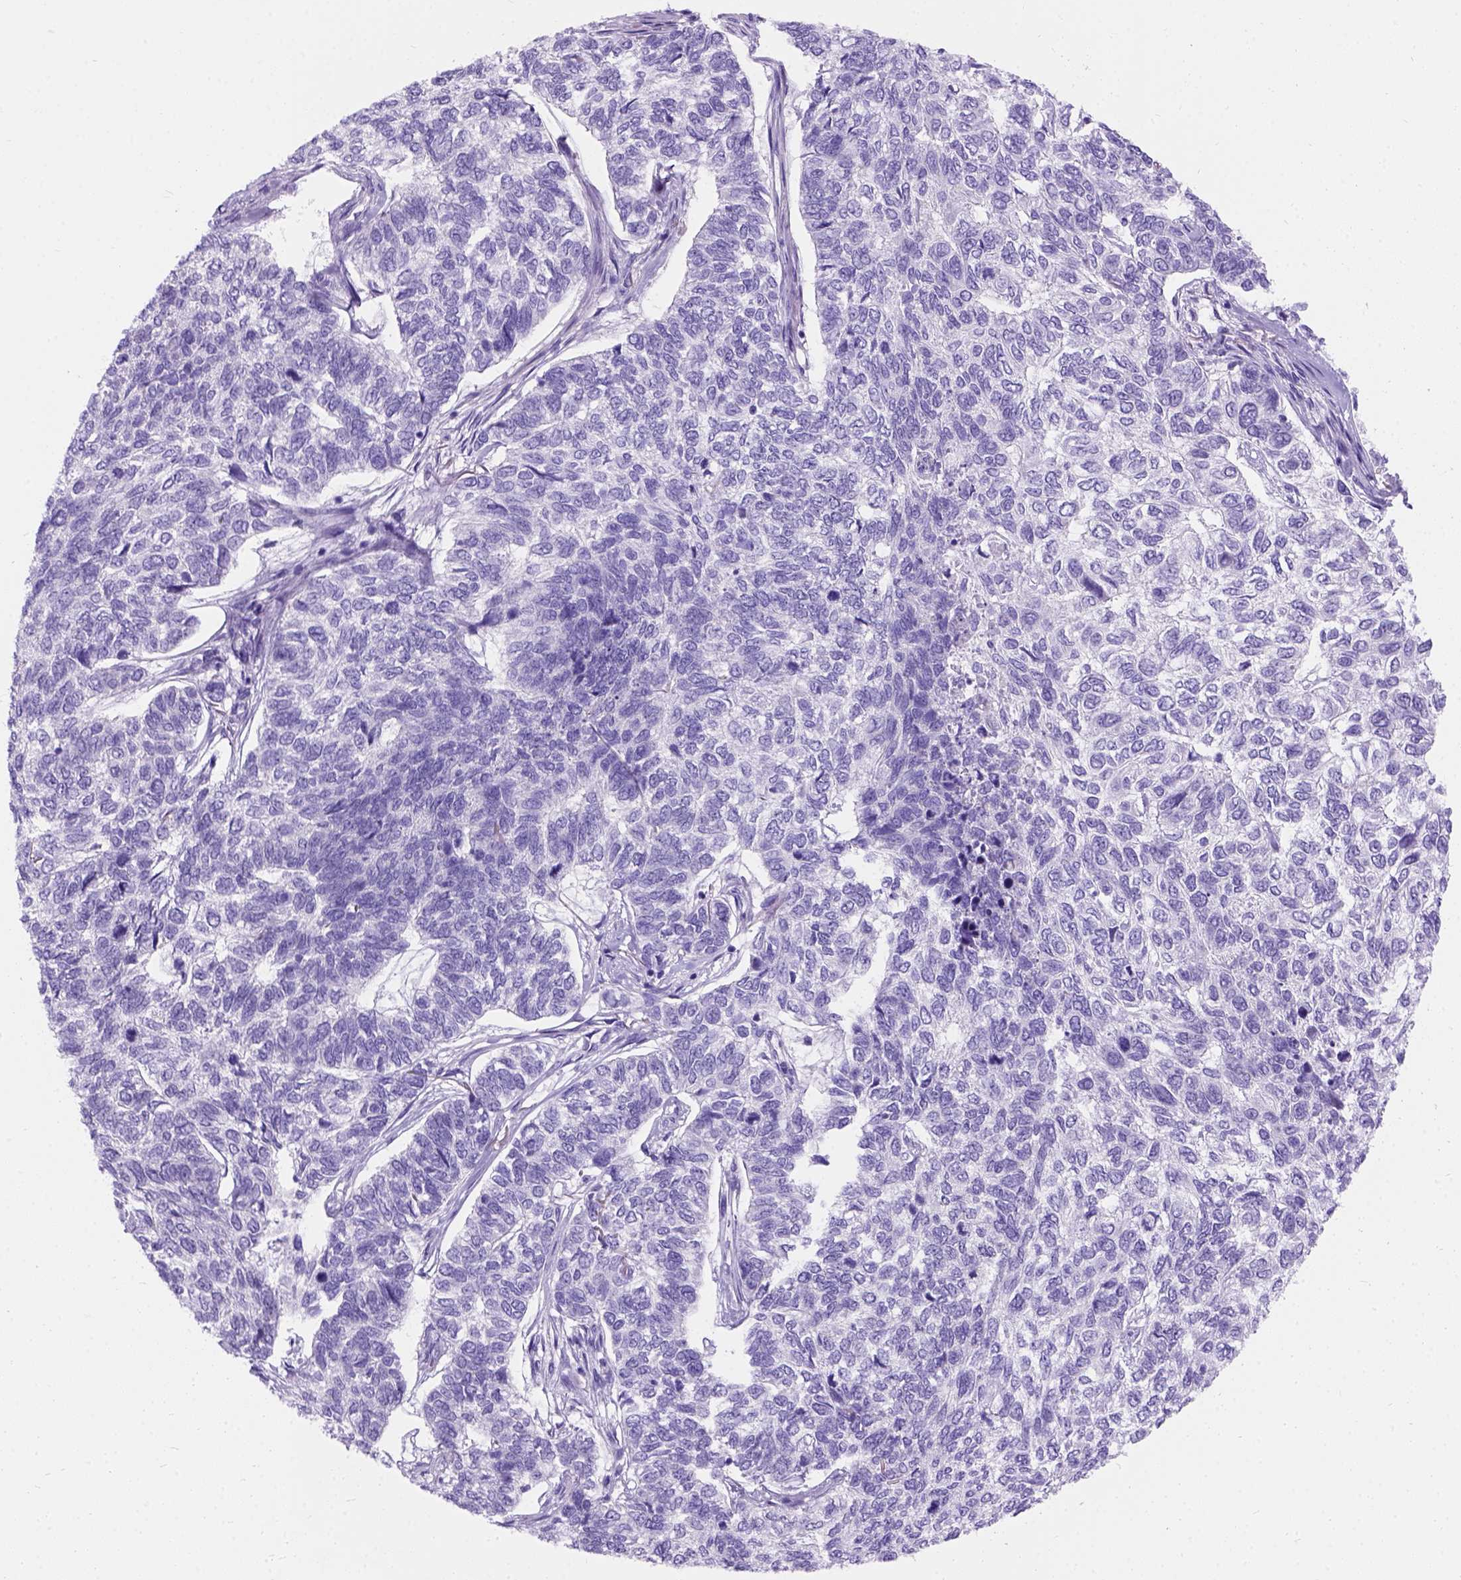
{"staining": {"intensity": "negative", "quantity": "none", "location": "none"}, "tissue": "skin cancer", "cell_type": "Tumor cells", "image_type": "cancer", "snomed": [{"axis": "morphology", "description": "Basal cell carcinoma"}, {"axis": "topography", "description": "Skin"}], "caption": "DAB (3,3'-diaminobenzidine) immunohistochemical staining of skin cancer reveals no significant staining in tumor cells.", "gene": "C7orf57", "patient": {"sex": "female", "age": 65}}